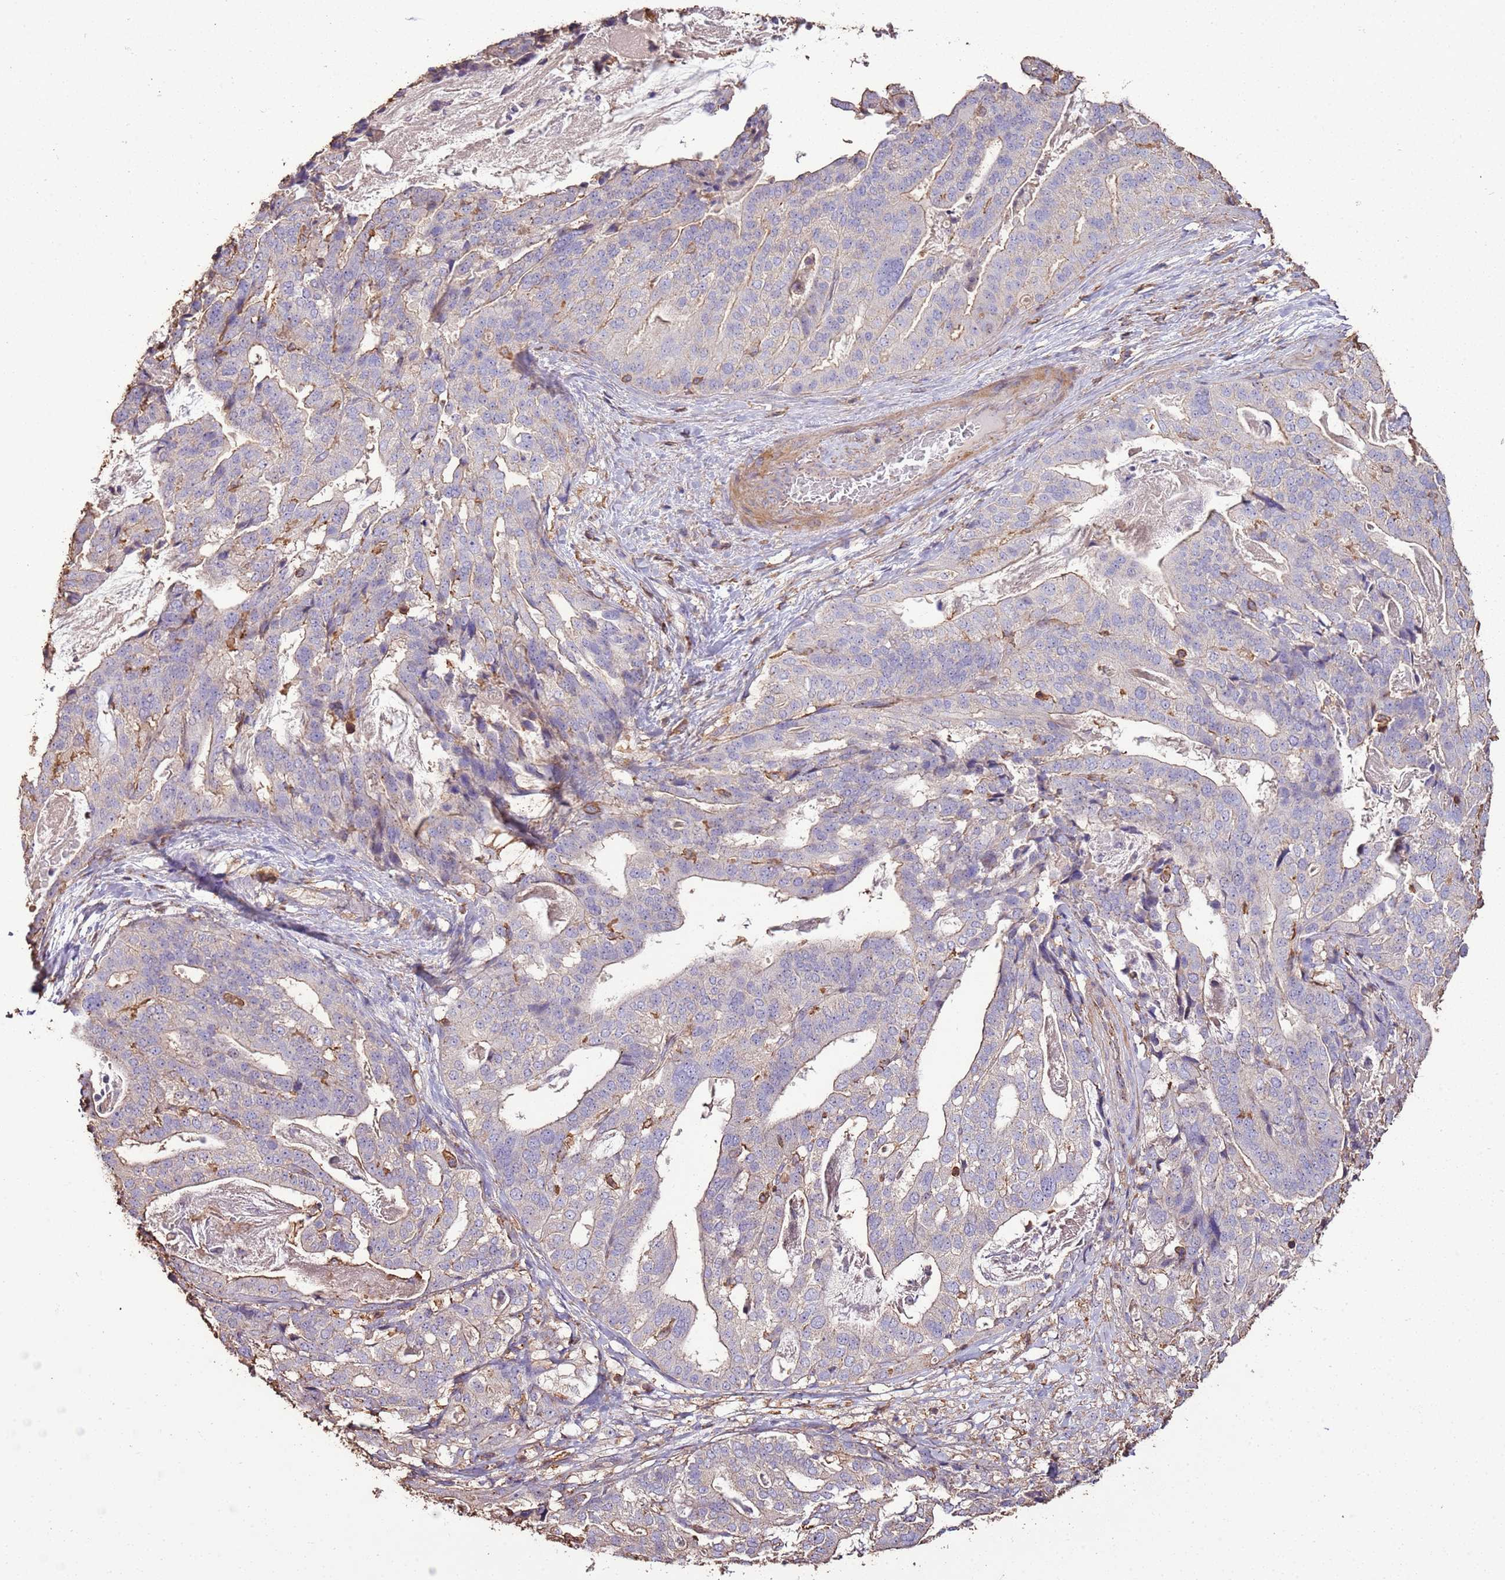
{"staining": {"intensity": "negative", "quantity": "none", "location": "none"}, "tissue": "stomach cancer", "cell_type": "Tumor cells", "image_type": "cancer", "snomed": [{"axis": "morphology", "description": "Adenocarcinoma, NOS"}, {"axis": "topography", "description": "Stomach"}], "caption": "Immunohistochemical staining of stomach adenocarcinoma reveals no significant positivity in tumor cells.", "gene": "ARL10", "patient": {"sex": "male", "age": 48}}